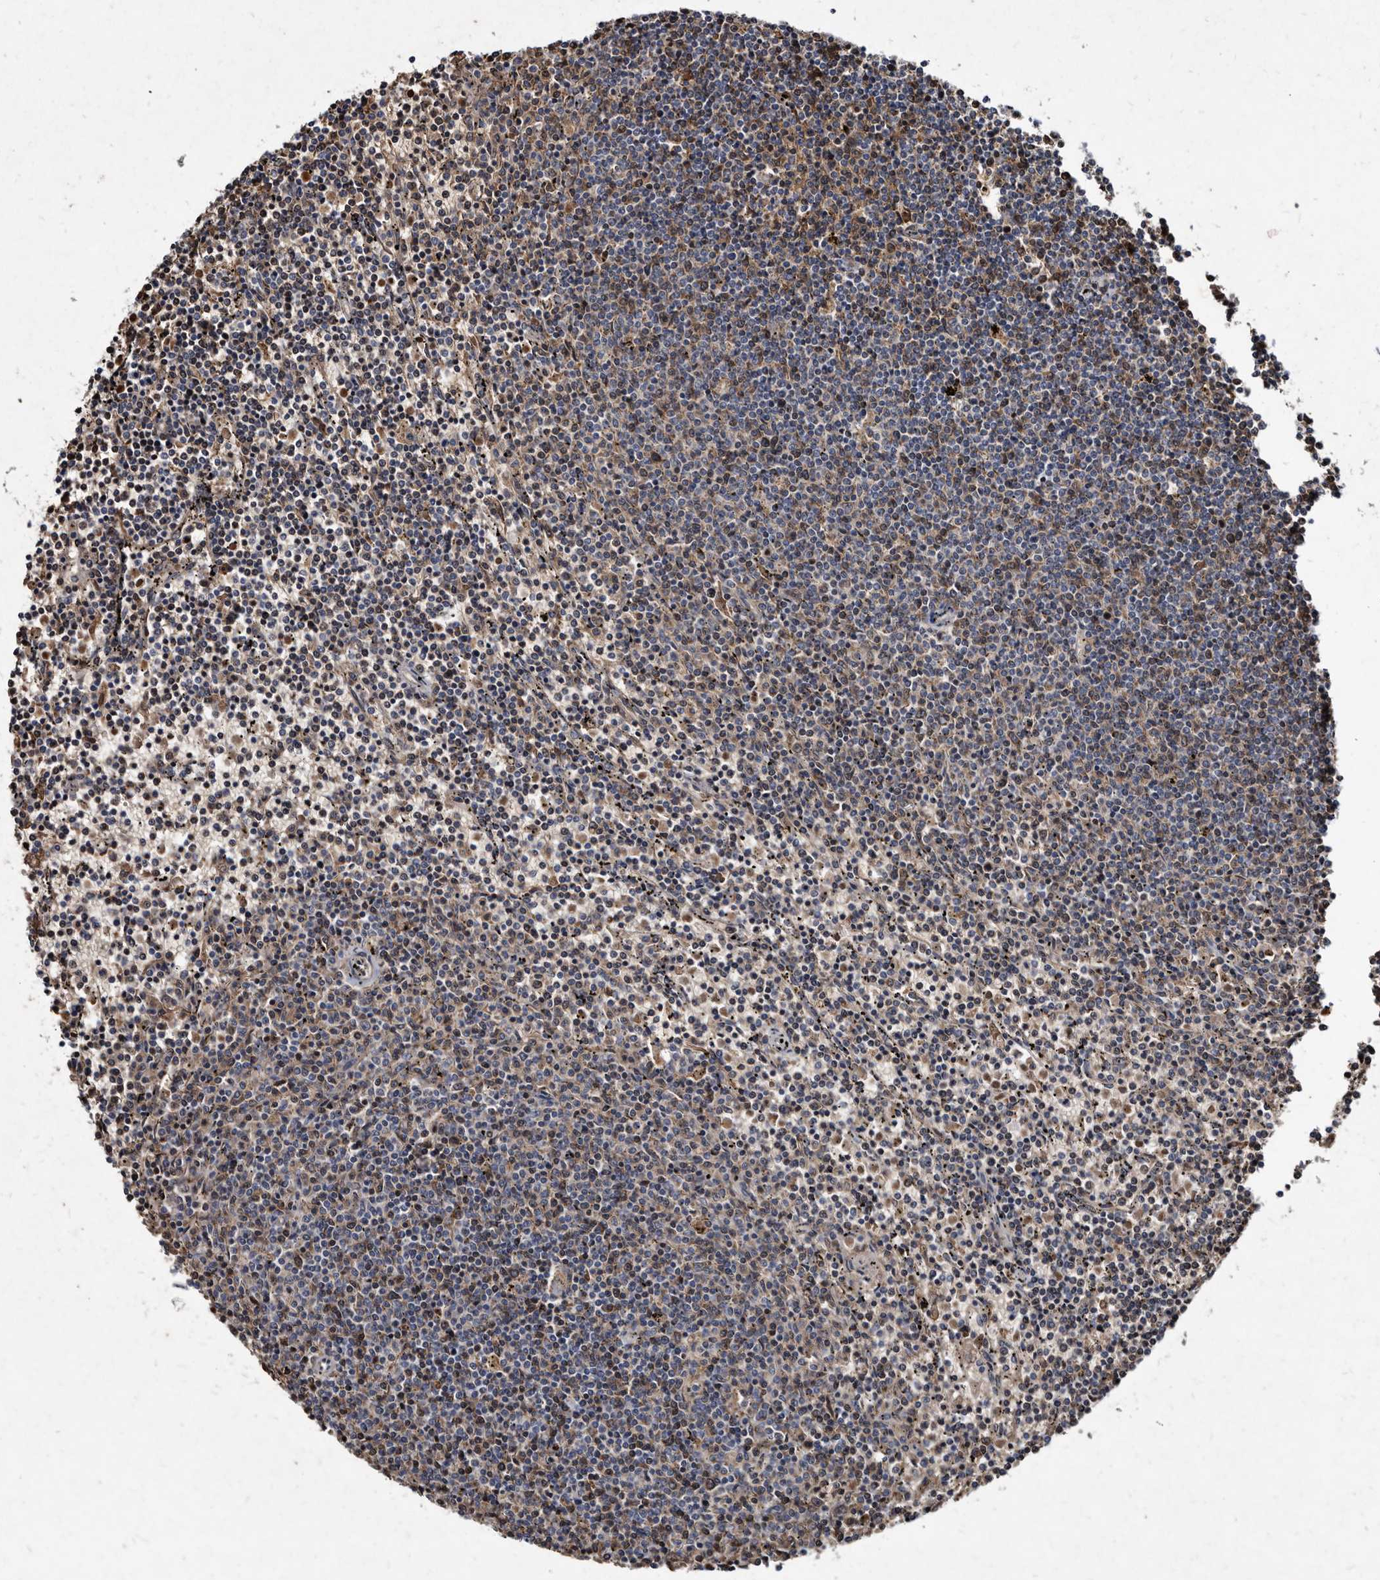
{"staining": {"intensity": "moderate", "quantity": "25%-75%", "location": "cytoplasmic/membranous"}, "tissue": "lymphoma", "cell_type": "Tumor cells", "image_type": "cancer", "snomed": [{"axis": "morphology", "description": "Malignant lymphoma, non-Hodgkin's type, Low grade"}, {"axis": "topography", "description": "Spleen"}], "caption": "Human lymphoma stained with a brown dye exhibits moderate cytoplasmic/membranous positive expression in about 25%-75% of tumor cells.", "gene": "YPEL3", "patient": {"sex": "female", "age": 50}}